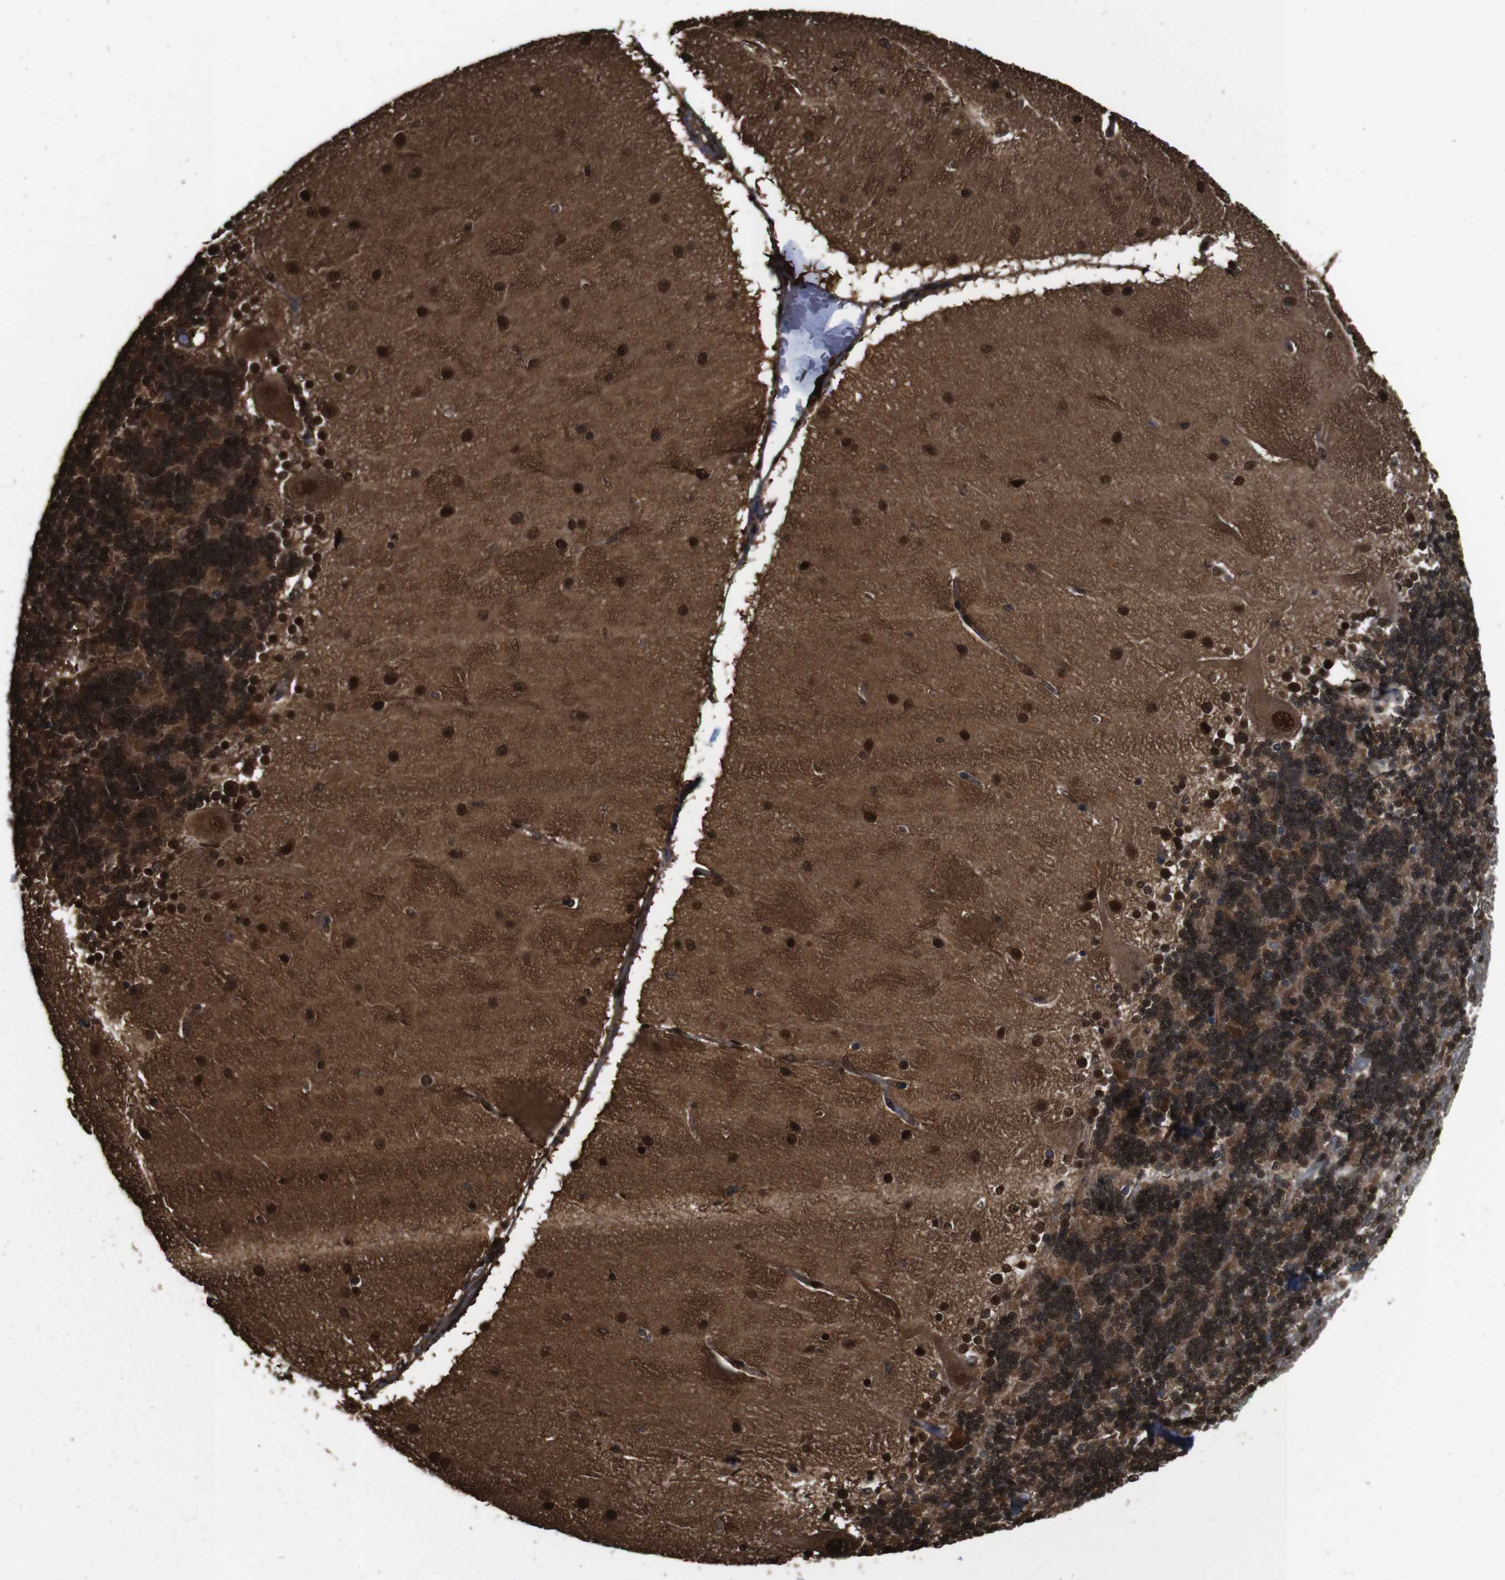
{"staining": {"intensity": "strong", "quantity": ">75%", "location": "cytoplasmic/membranous,nuclear"}, "tissue": "cerebellum", "cell_type": "Cells in granular layer", "image_type": "normal", "snomed": [{"axis": "morphology", "description": "Normal tissue, NOS"}, {"axis": "topography", "description": "Cerebellum"}], "caption": "About >75% of cells in granular layer in benign human cerebellum display strong cytoplasmic/membranous,nuclear protein staining as visualized by brown immunohistochemical staining.", "gene": "VCP", "patient": {"sex": "female", "age": 54}}